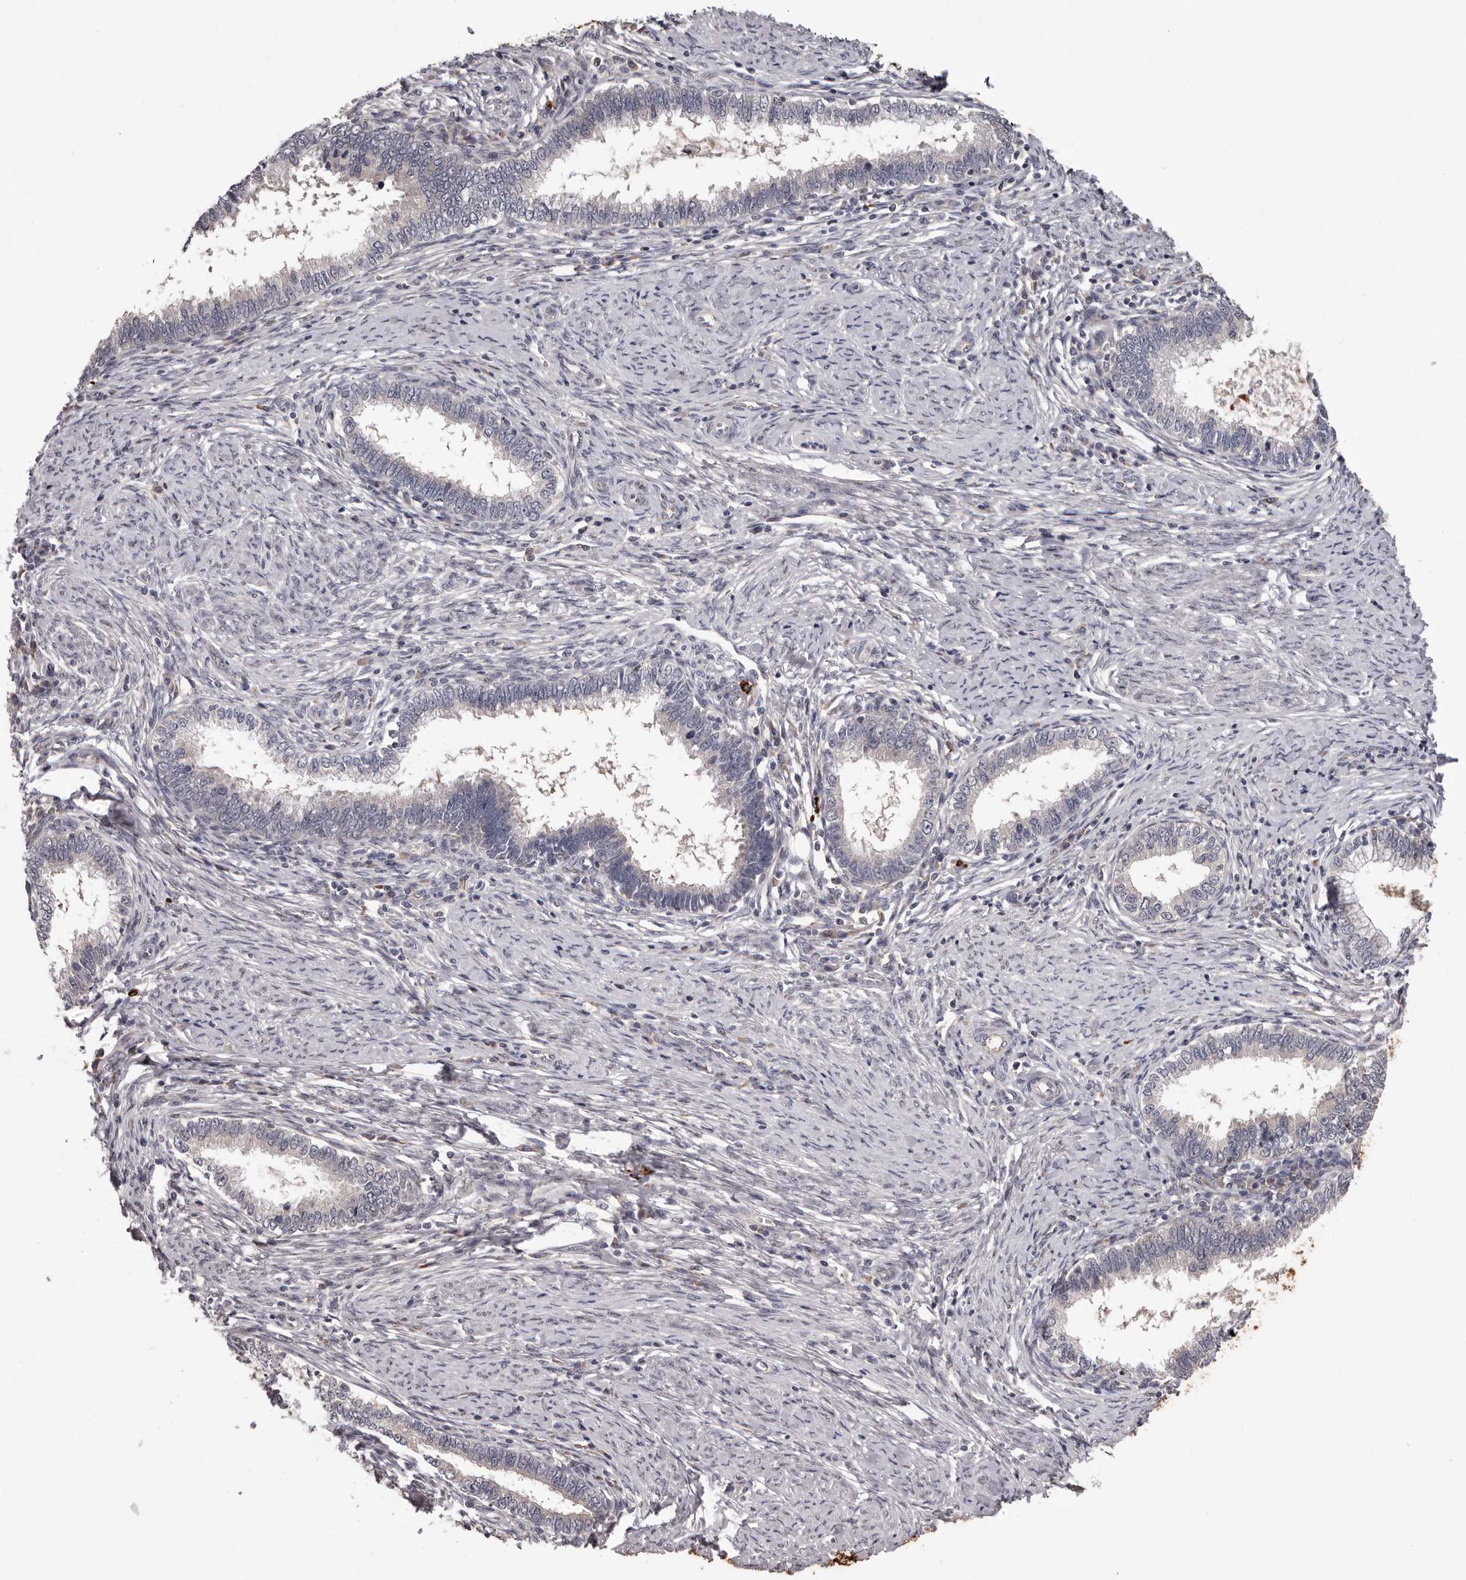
{"staining": {"intensity": "weak", "quantity": "<25%", "location": "cytoplasmic/membranous"}, "tissue": "cervical cancer", "cell_type": "Tumor cells", "image_type": "cancer", "snomed": [{"axis": "morphology", "description": "Adenocarcinoma, NOS"}, {"axis": "topography", "description": "Cervix"}], "caption": "High power microscopy image of an immunohistochemistry micrograph of cervical adenocarcinoma, revealing no significant positivity in tumor cells.", "gene": "MED8", "patient": {"sex": "female", "age": 36}}